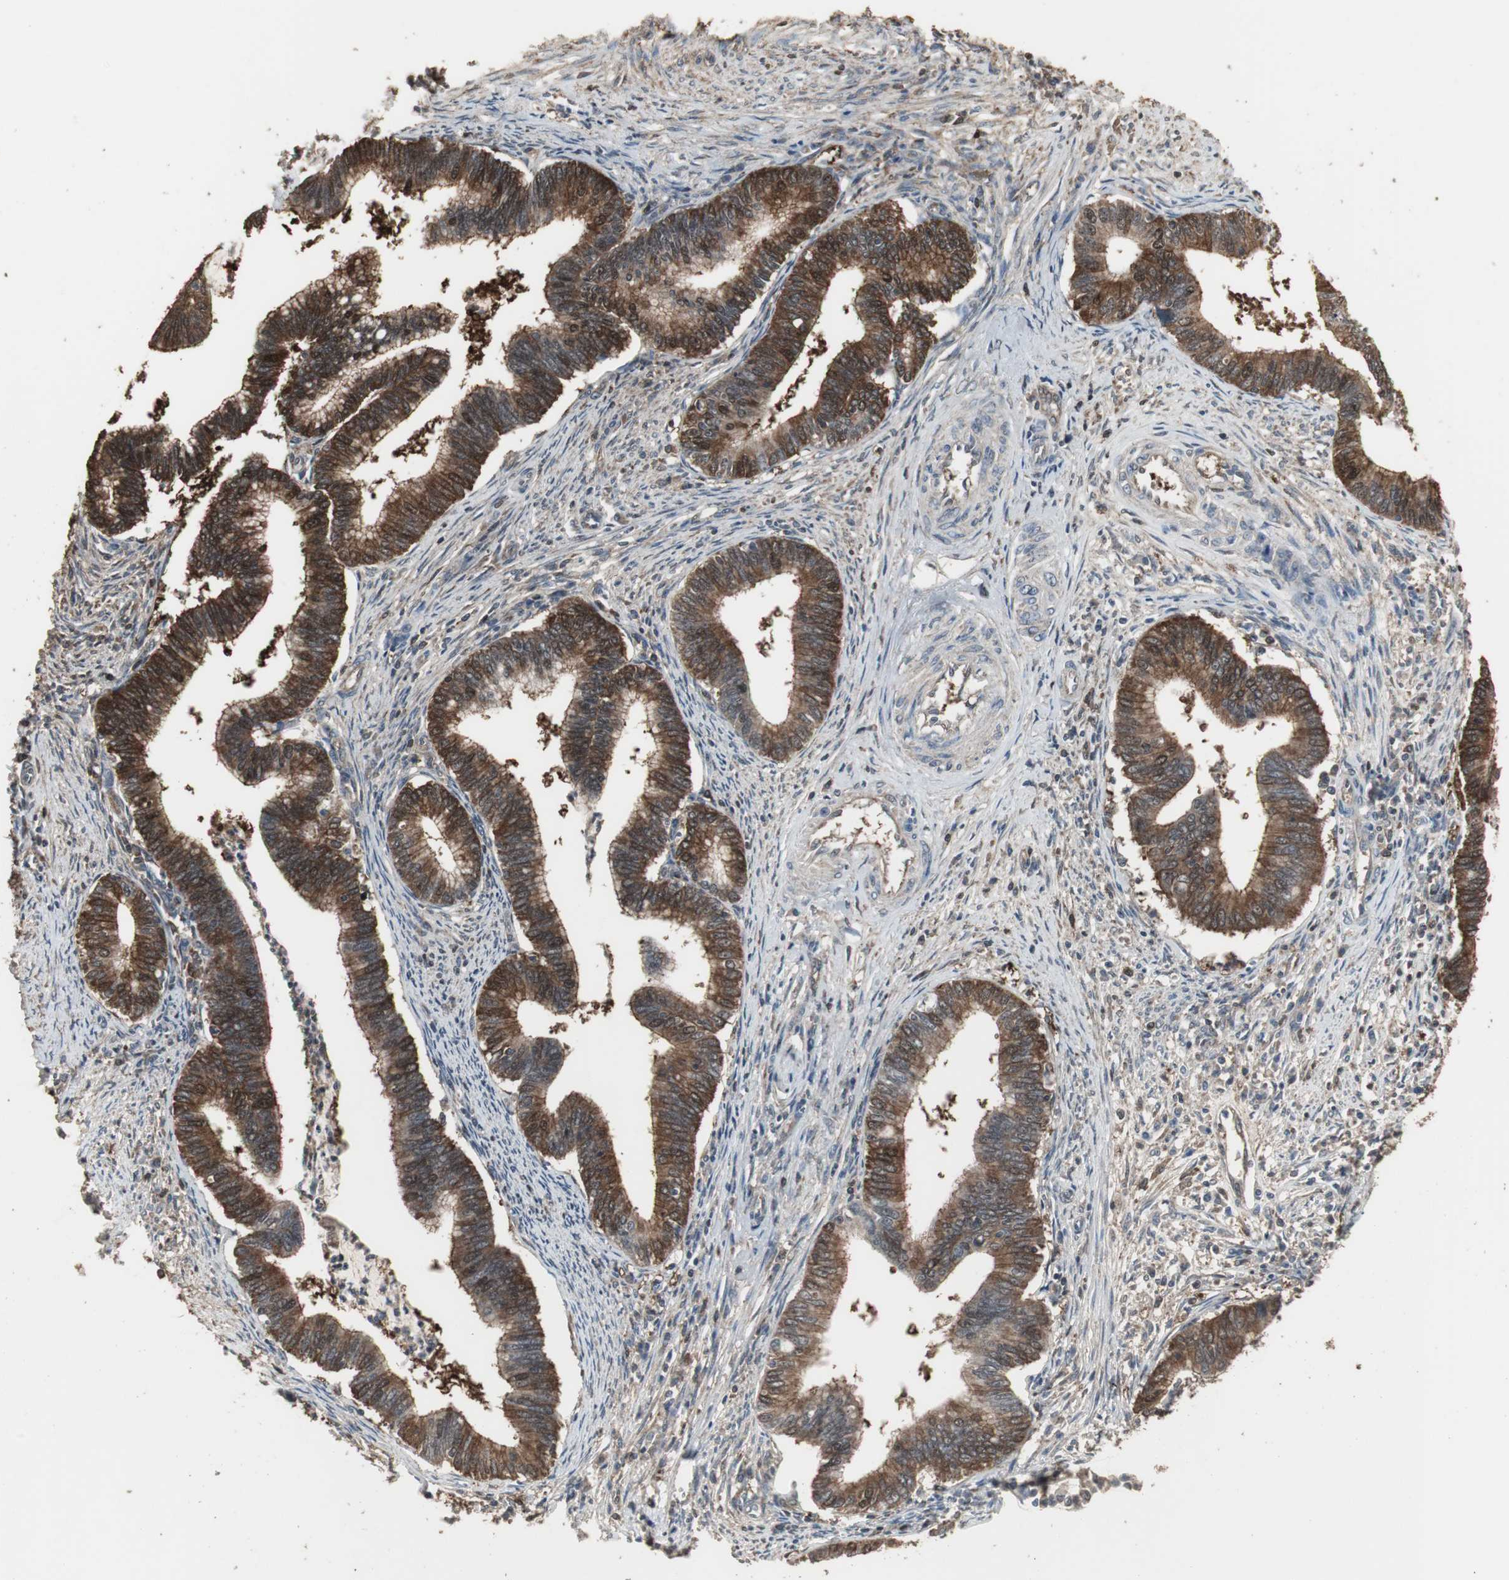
{"staining": {"intensity": "strong", "quantity": ">75%", "location": "cytoplasmic/membranous"}, "tissue": "cervical cancer", "cell_type": "Tumor cells", "image_type": "cancer", "snomed": [{"axis": "morphology", "description": "Adenocarcinoma, NOS"}, {"axis": "topography", "description": "Cervix"}], "caption": "A brown stain highlights strong cytoplasmic/membranous staining of a protein in human cervical cancer tumor cells. The staining is performed using DAB brown chromogen to label protein expression. The nuclei are counter-stained blue using hematoxylin.", "gene": "HPRT1", "patient": {"sex": "female", "age": 36}}